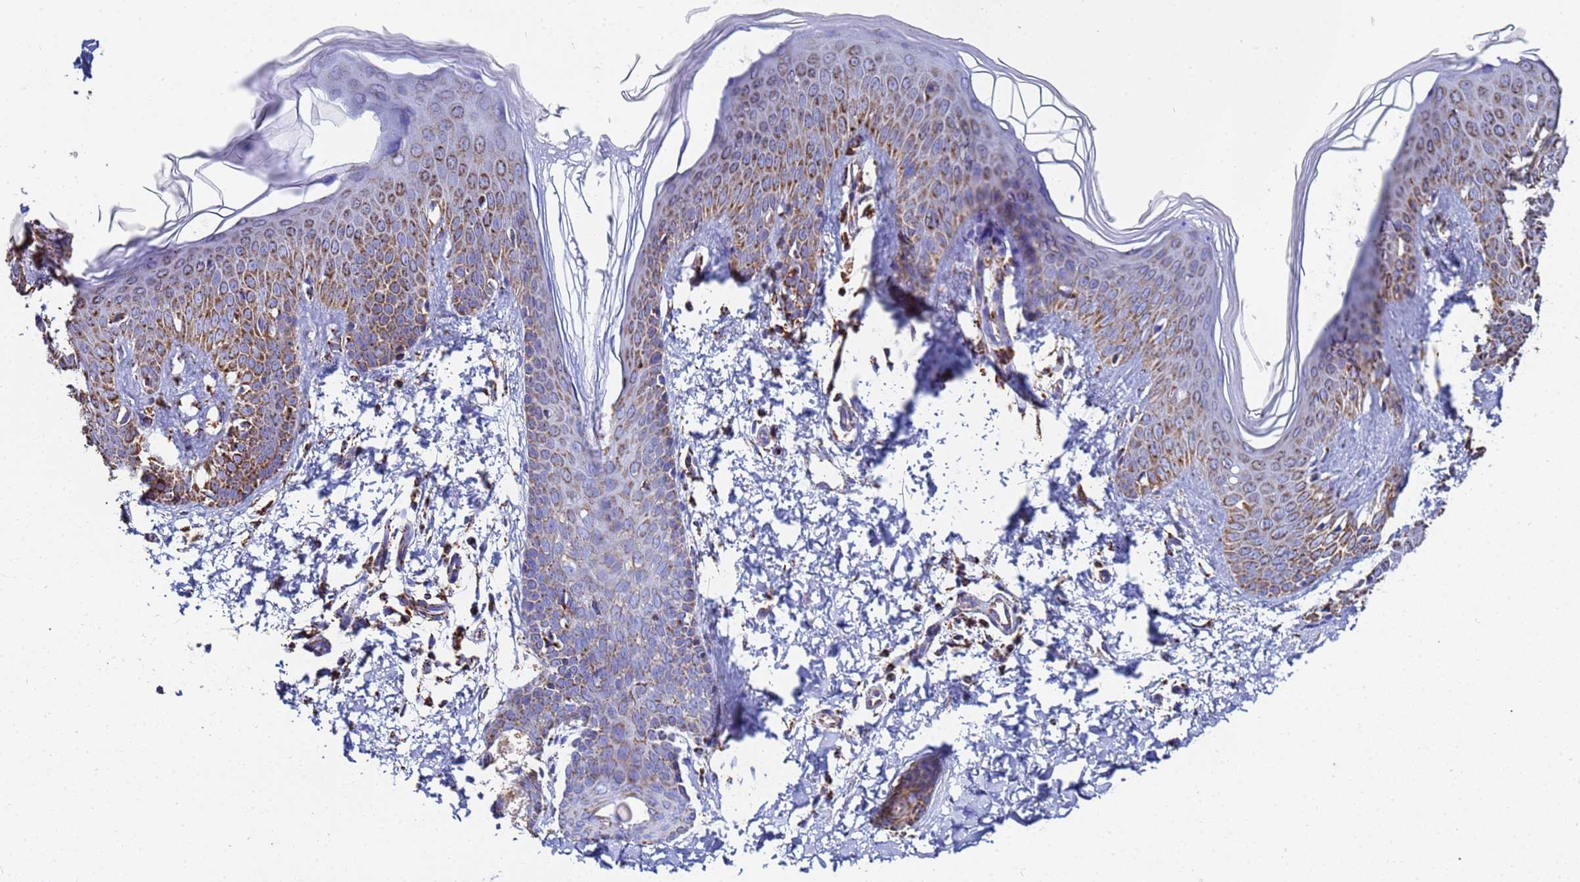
{"staining": {"intensity": "moderate", "quantity": ">75%", "location": "cytoplasmic/membranous"}, "tissue": "skin", "cell_type": "Fibroblasts", "image_type": "normal", "snomed": [{"axis": "morphology", "description": "Normal tissue, NOS"}, {"axis": "topography", "description": "Skin"}], "caption": "Protein staining of normal skin demonstrates moderate cytoplasmic/membranous staining in approximately >75% of fibroblasts.", "gene": "GLUD1", "patient": {"sex": "male", "age": 36}}